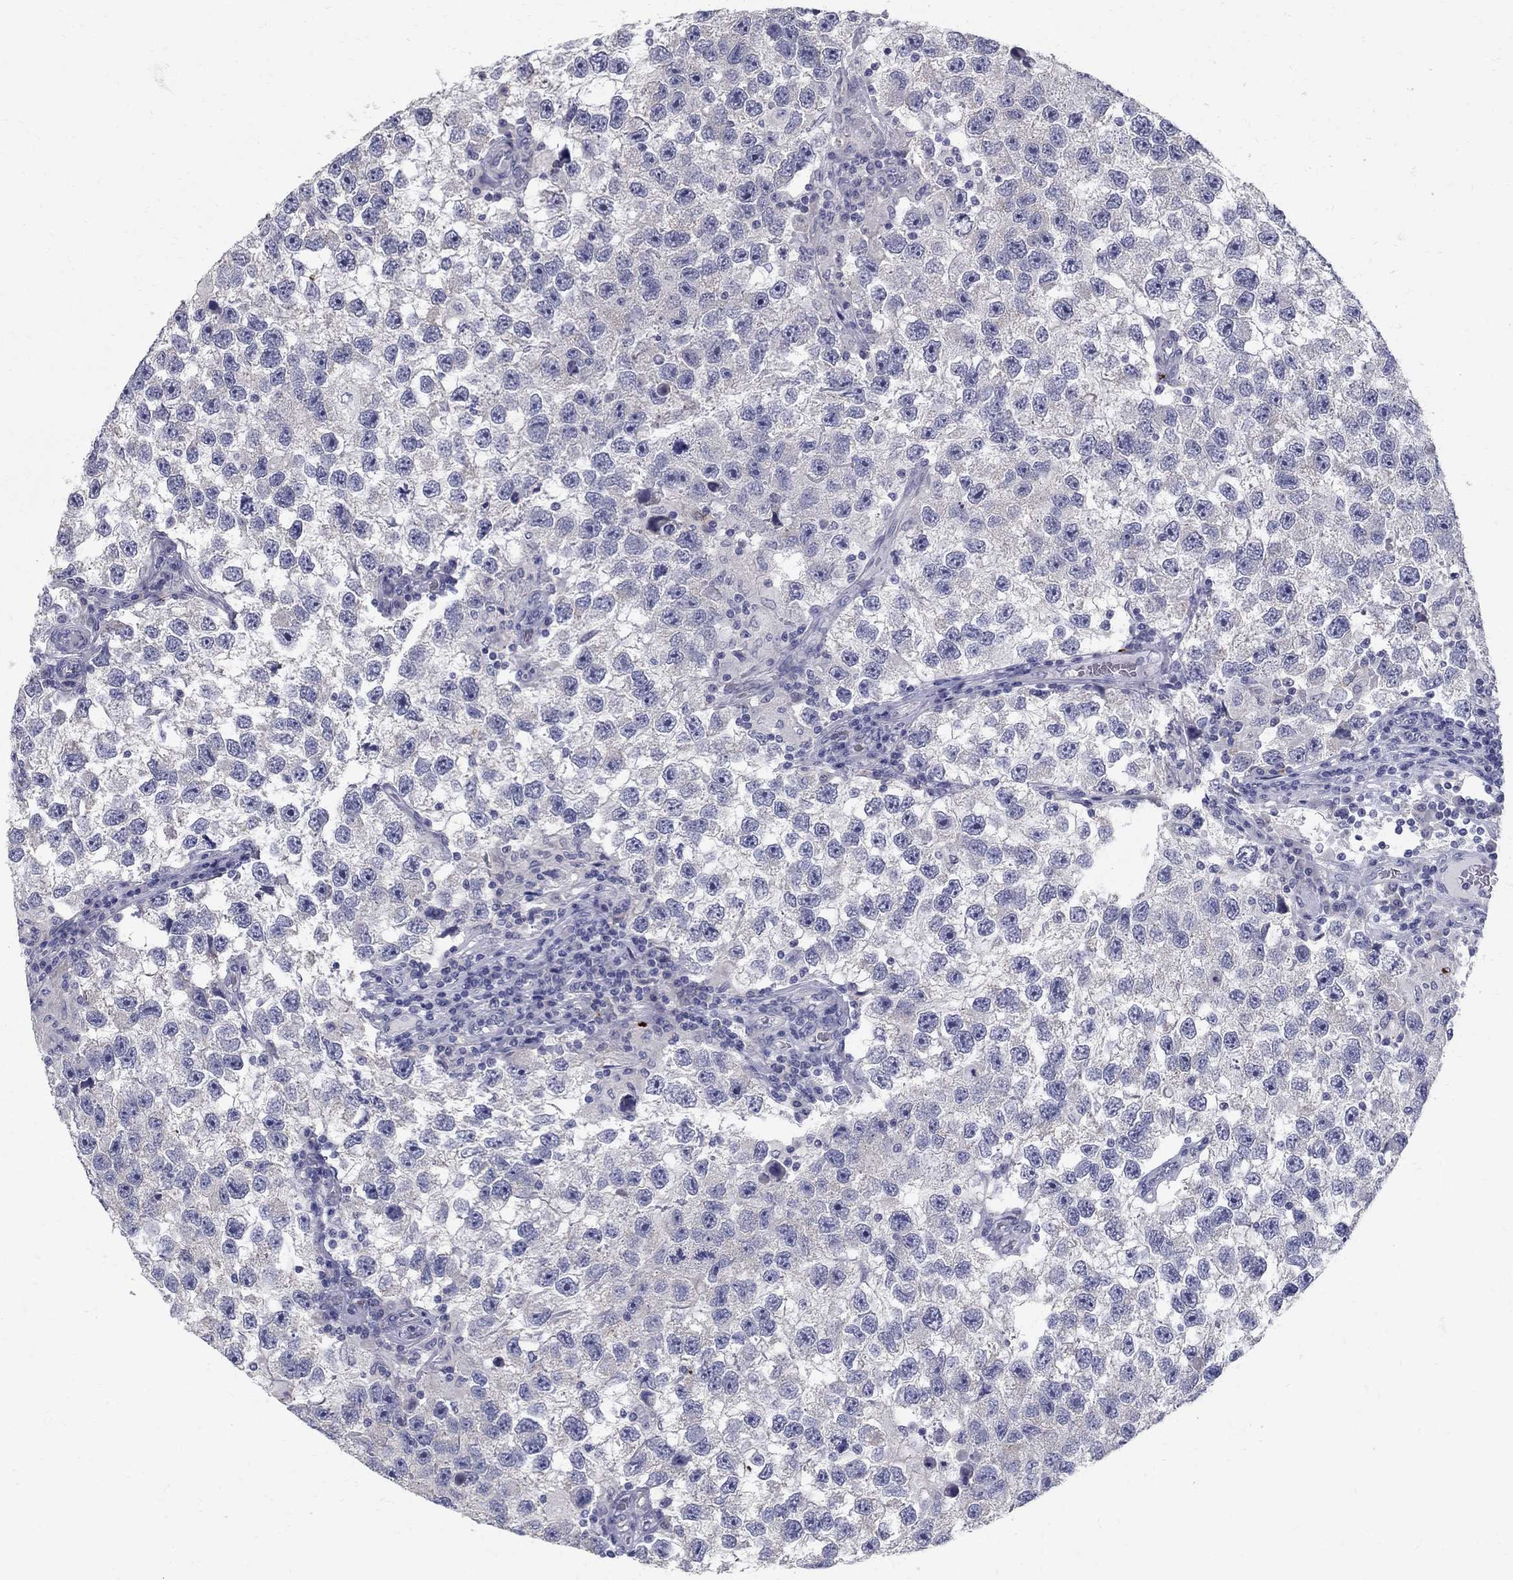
{"staining": {"intensity": "negative", "quantity": "none", "location": "none"}, "tissue": "testis cancer", "cell_type": "Tumor cells", "image_type": "cancer", "snomed": [{"axis": "morphology", "description": "Seminoma, NOS"}, {"axis": "topography", "description": "Testis"}], "caption": "Protein analysis of testis cancer reveals no significant expression in tumor cells.", "gene": "TP53TG5", "patient": {"sex": "male", "age": 26}}